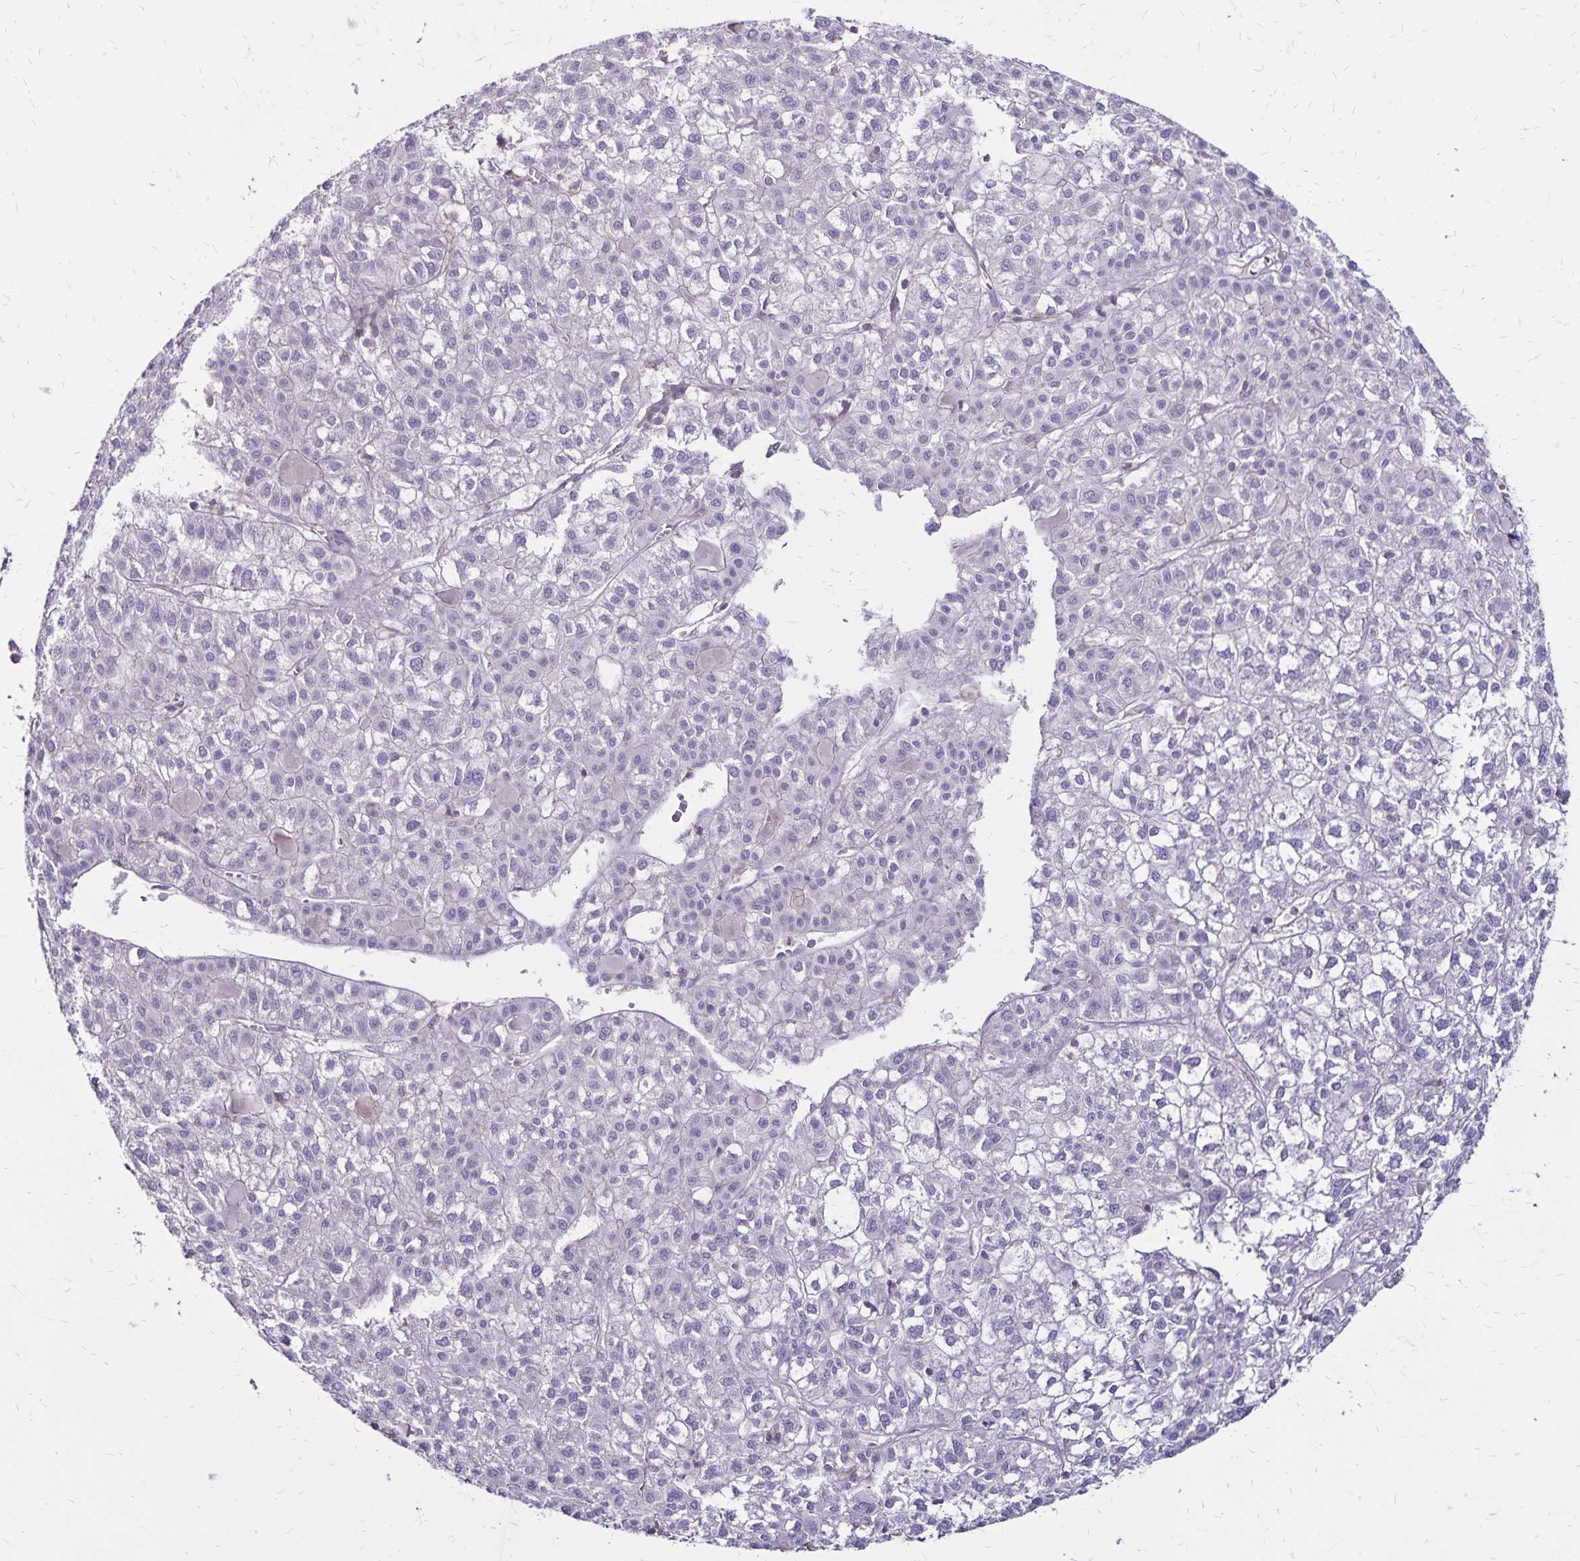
{"staining": {"intensity": "negative", "quantity": "none", "location": "none"}, "tissue": "liver cancer", "cell_type": "Tumor cells", "image_type": "cancer", "snomed": [{"axis": "morphology", "description": "Carcinoma, Hepatocellular, NOS"}, {"axis": "topography", "description": "Liver"}], "caption": "High power microscopy image of an immunohistochemistry micrograph of liver hepatocellular carcinoma, revealing no significant expression in tumor cells.", "gene": "FSD1", "patient": {"sex": "female", "age": 43}}